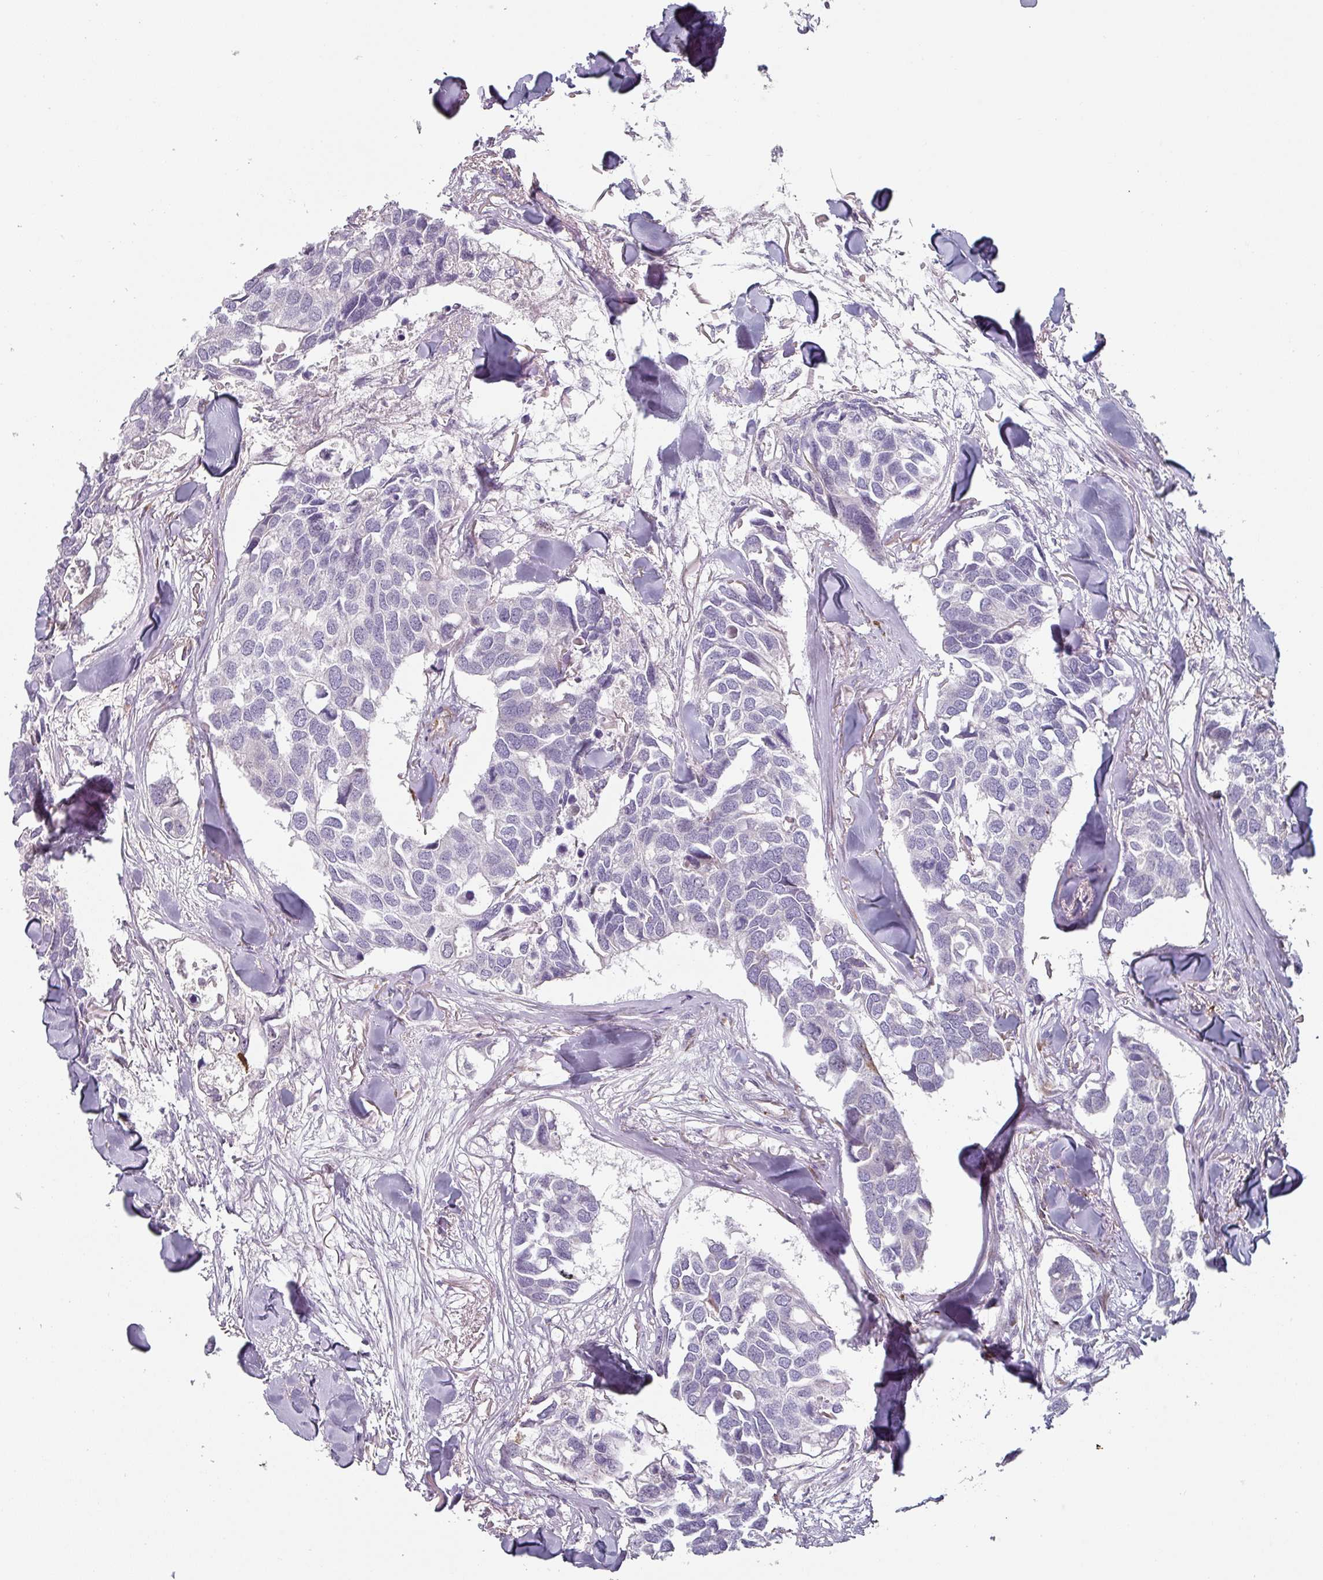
{"staining": {"intensity": "negative", "quantity": "none", "location": "none"}, "tissue": "breast cancer", "cell_type": "Tumor cells", "image_type": "cancer", "snomed": [{"axis": "morphology", "description": "Duct carcinoma"}, {"axis": "topography", "description": "Breast"}], "caption": "An immunohistochemistry micrograph of breast infiltrating ductal carcinoma is shown. There is no staining in tumor cells of breast infiltrating ductal carcinoma. (Stains: DAB IHC with hematoxylin counter stain, Microscopy: brightfield microscopy at high magnification).", "gene": "CEP78", "patient": {"sex": "female", "age": 83}}